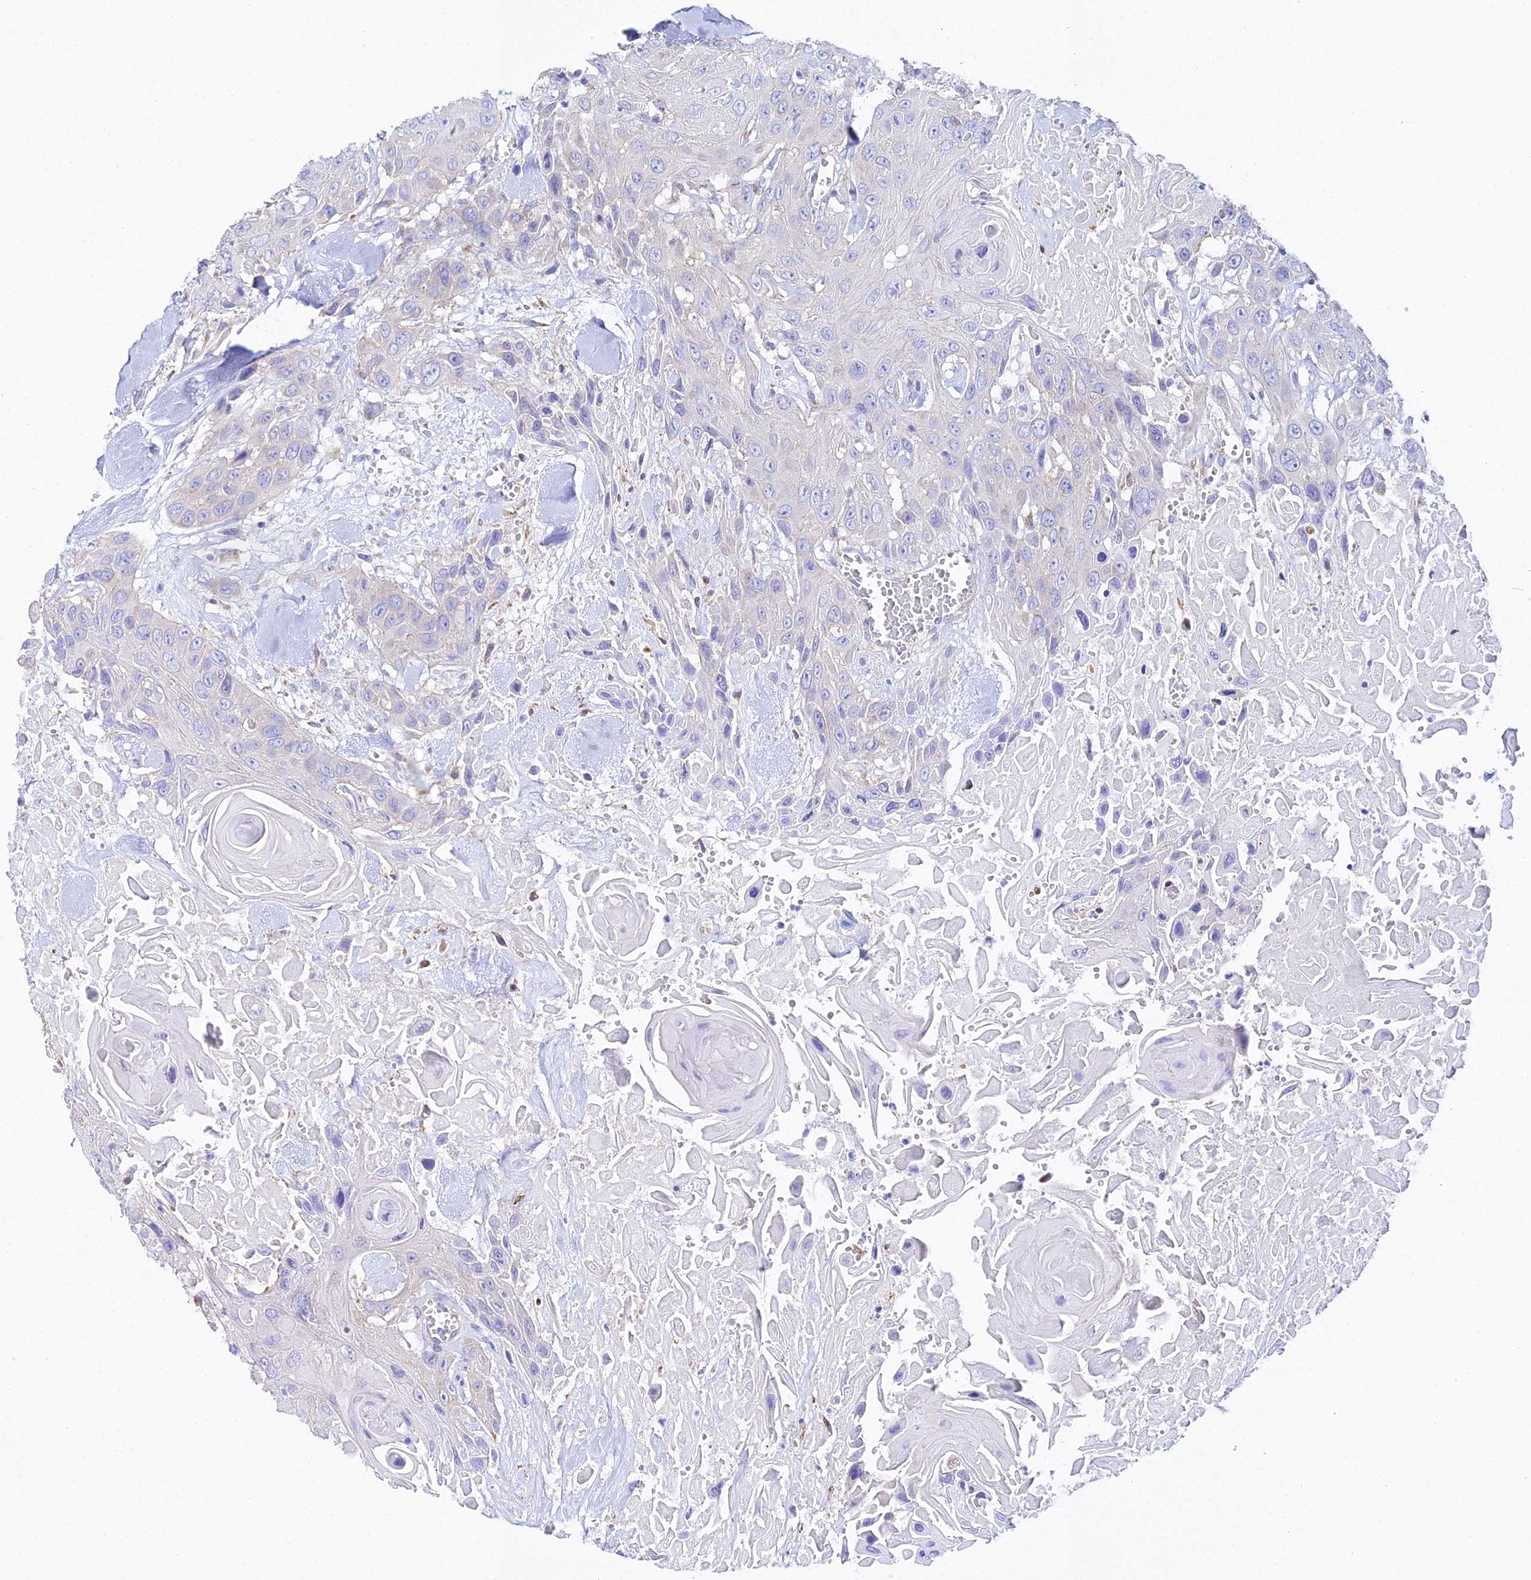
{"staining": {"intensity": "negative", "quantity": "none", "location": "none"}, "tissue": "head and neck cancer", "cell_type": "Tumor cells", "image_type": "cancer", "snomed": [{"axis": "morphology", "description": "Squamous cell carcinoma, NOS"}, {"axis": "topography", "description": "Head-Neck"}], "caption": "An image of human squamous cell carcinoma (head and neck) is negative for staining in tumor cells.", "gene": "CFAP45", "patient": {"sex": "male", "age": 81}}